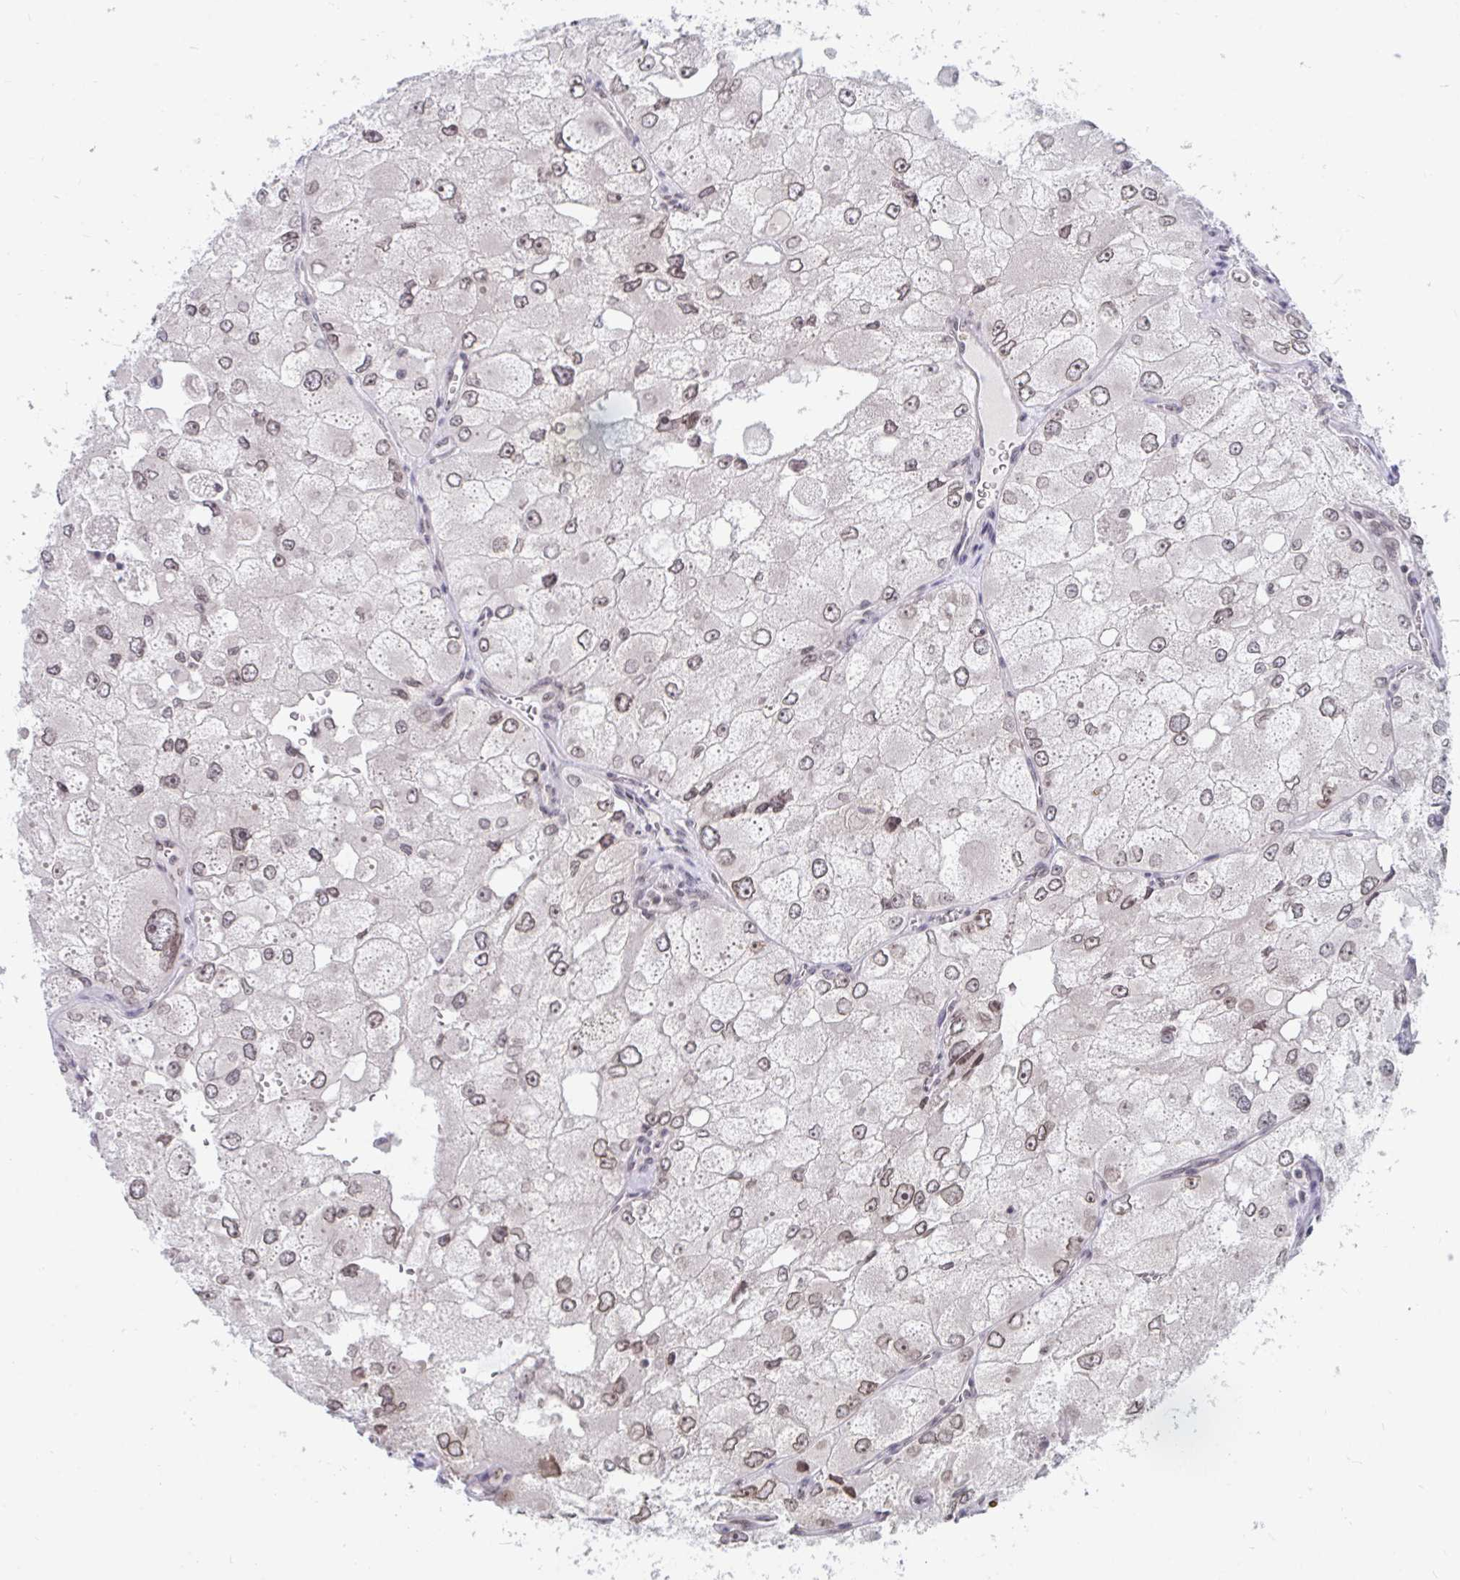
{"staining": {"intensity": "weak", "quantity": "<25%", "location": "nuclear"}, "tissue": "renal cancer", "cell_type": "Tumor cells", "image_type": "cancer", "snomed": [{"axis": "morphology", "description": "Adenocarcinoma, NOS"}, {"axis": "topography", "description": "Kidney"}], "caption": "Immunohistochemistry image of neoplastic tissue: renal cancer (adenocarcinoma) stained with DAB (3,3'-diaminobenzidine) shows no significant protein staining in tumor cells. (DAB IHC with hematoxylin counter stain).", "gene": "TRIP12", "patient": {"sex": "female", "age": 70}}